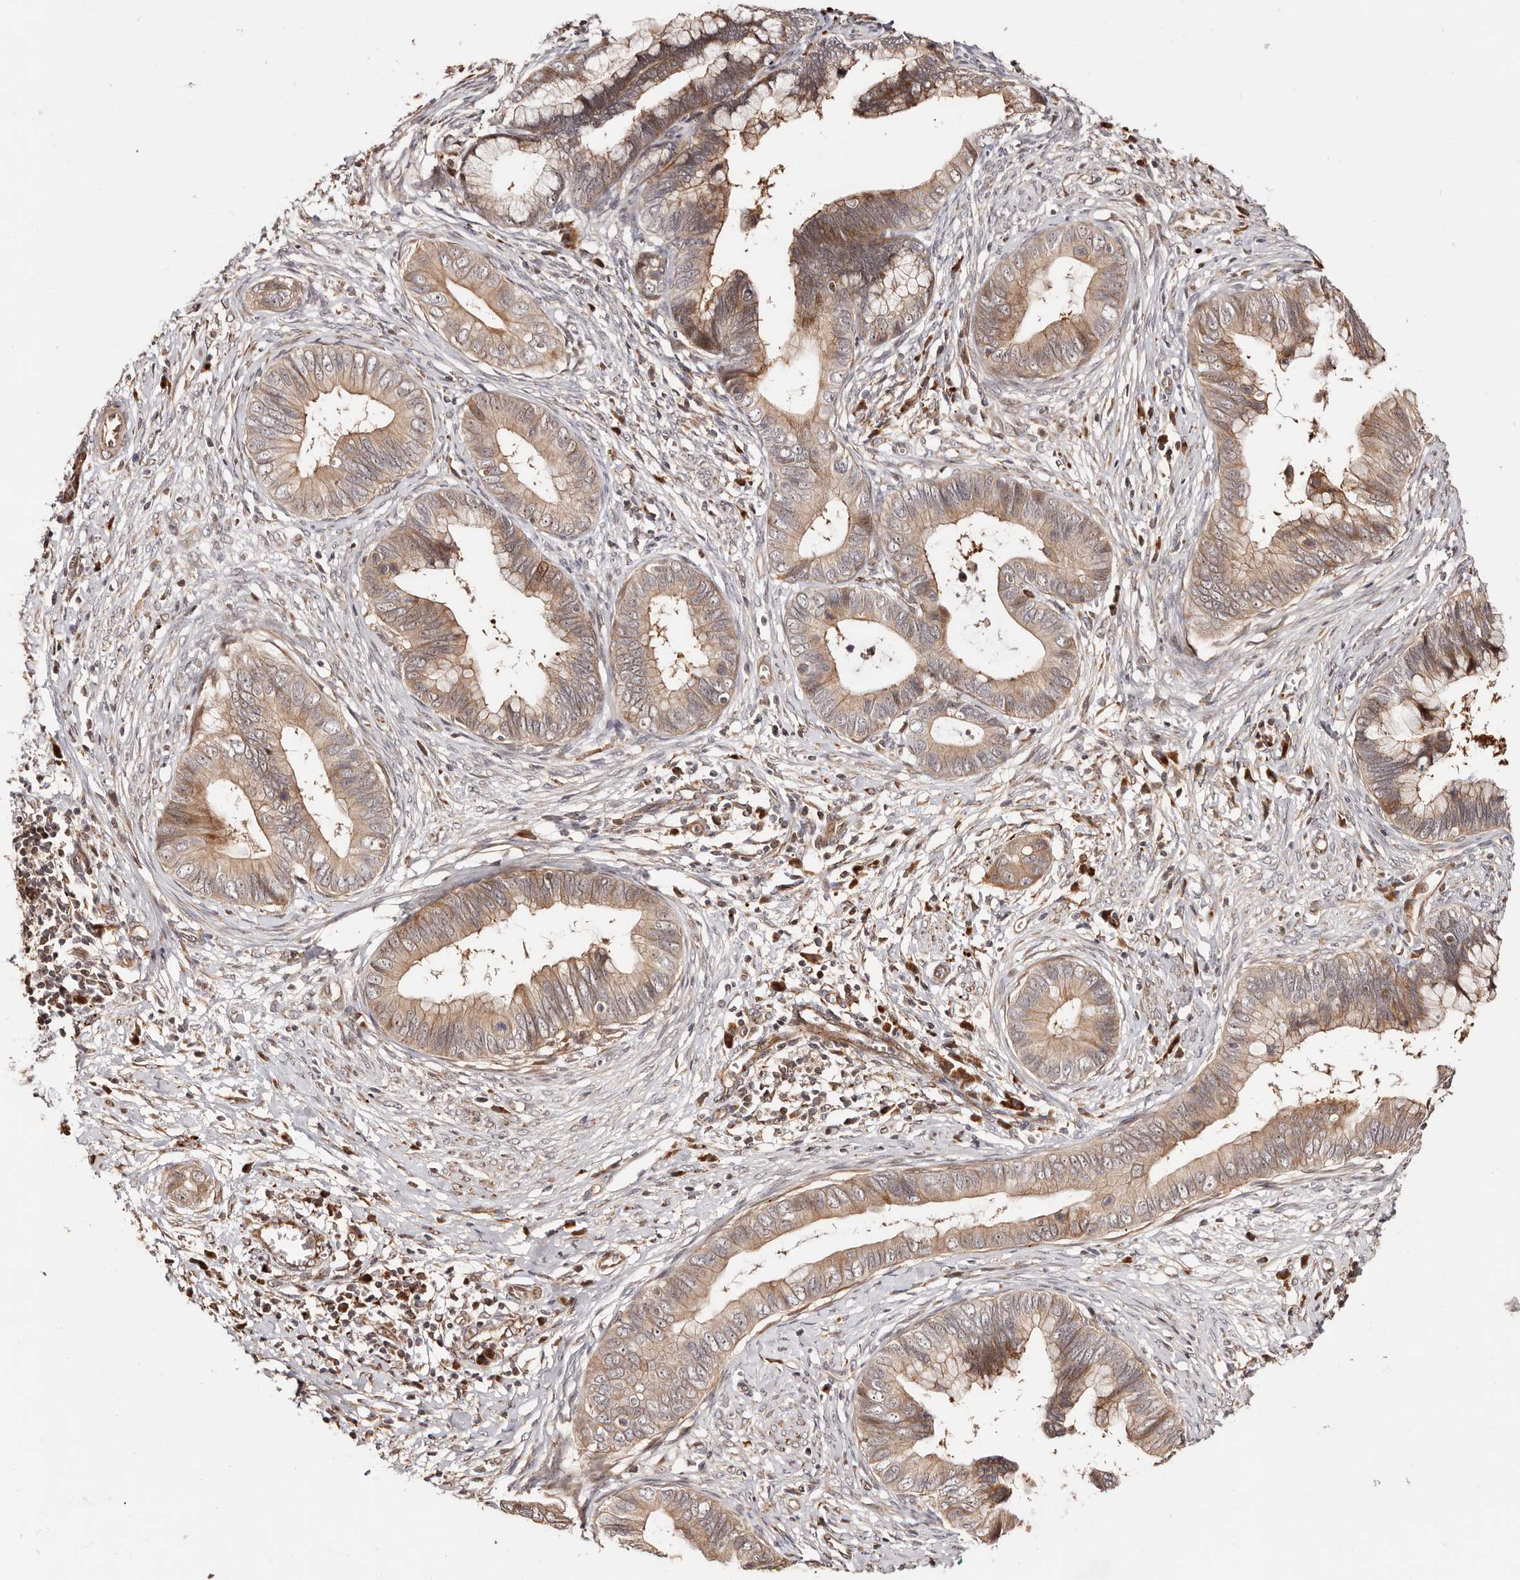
{"staining": {"intensity": "moderate", "quantity": ">75%", "location": "cytoplasmic/membranous"}, "tissue": "cervical cancer", "cell_type": "Tumor cells", "image_type": "cancer", "snomed": [{"axis": "morphology", "description": "Adenocarcinoma, NOS"}, {"axis": "topography", "description": "Cervix"}], "caption": "The histopathology image reveals immunohistochemical staining of cervical adenocarcinoma. There is moderate cytoplasmic/membranous staining is appreciated in about >75% of tumor cells.", "gene": "PTPN22", "patient": {"sex": "female", "age": 44}}